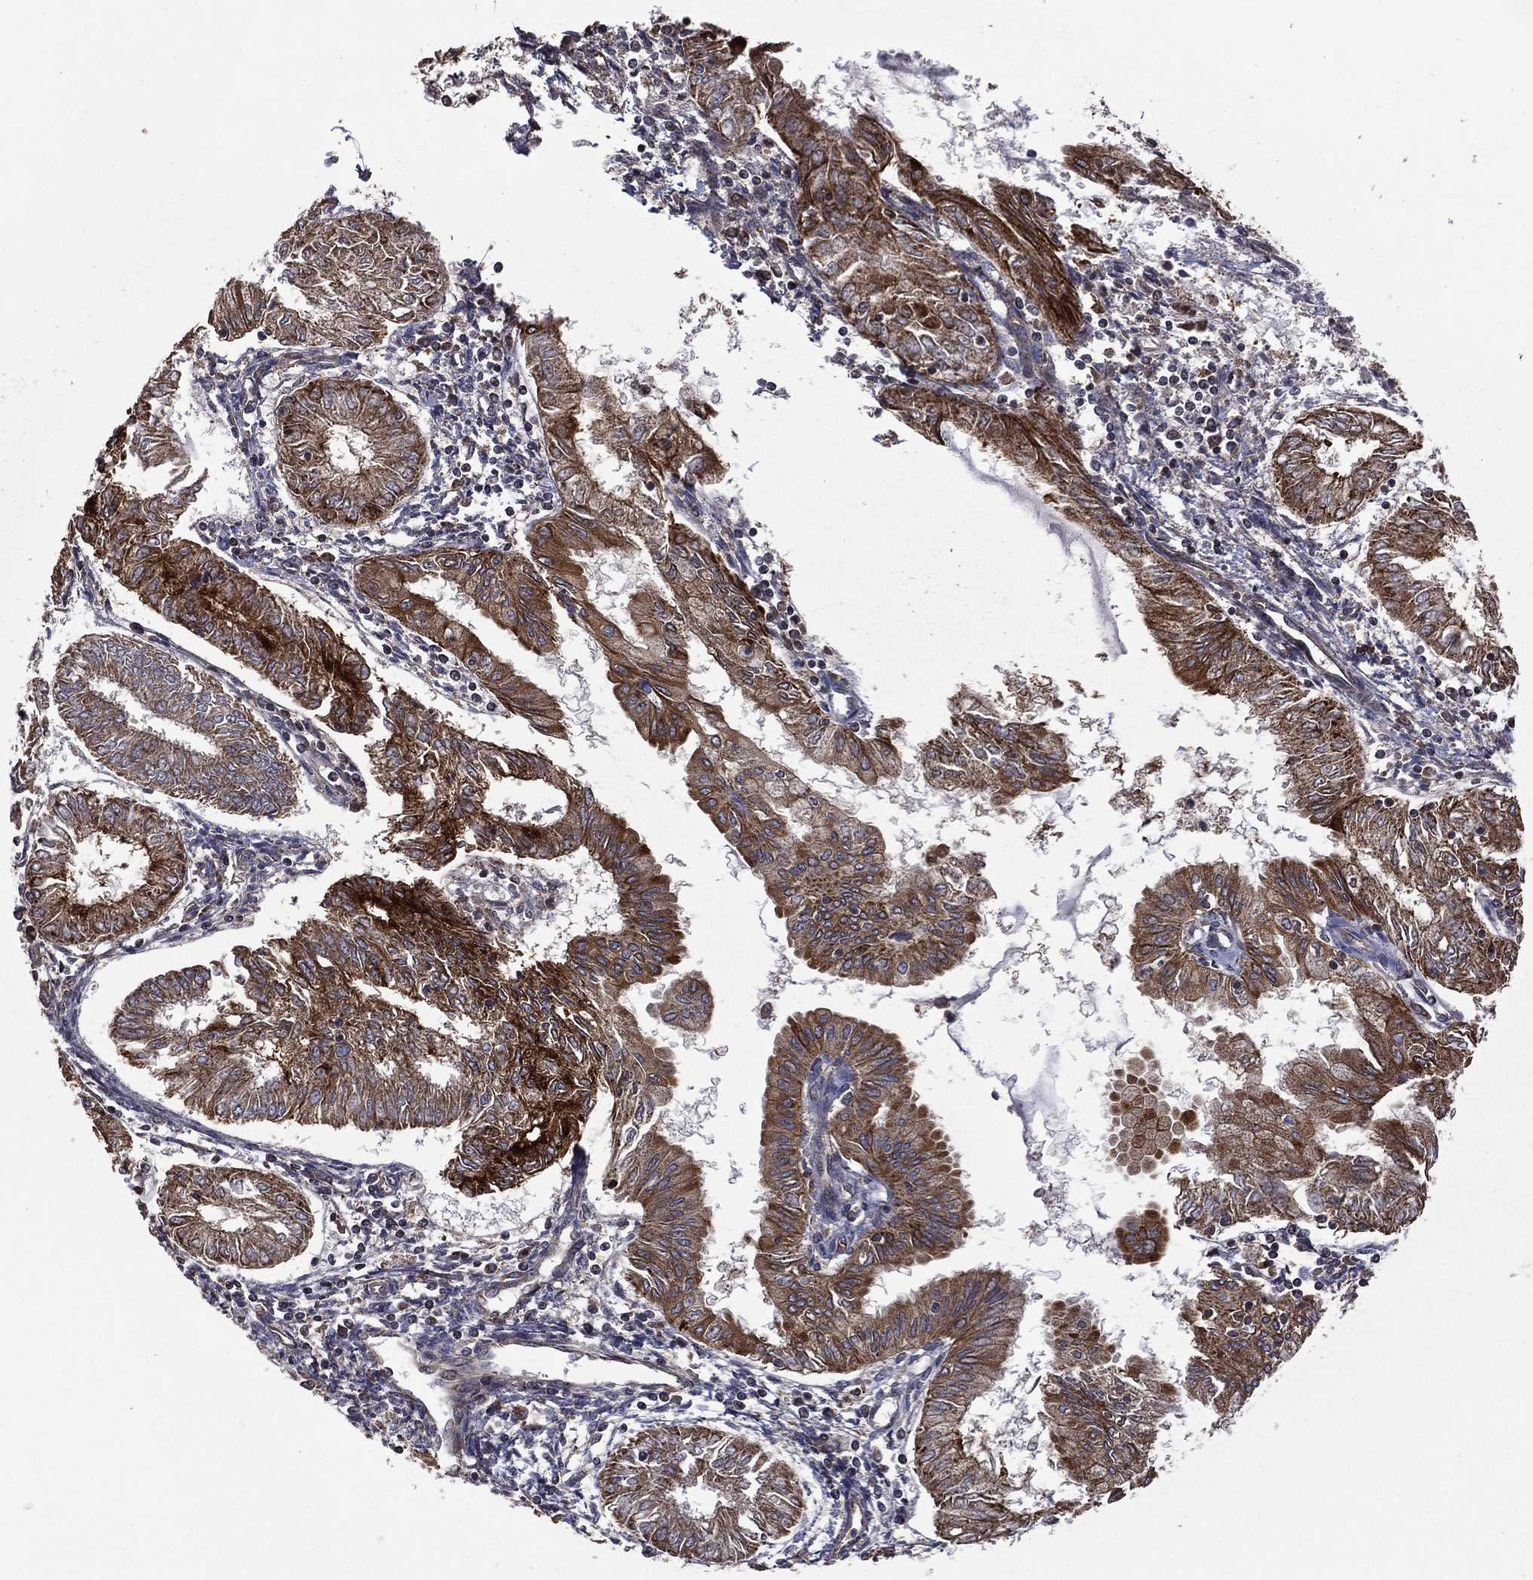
{"staining": {"intensity": "strong", "quantity": ">75%", "location": "cytoplasmic/membranous"}, "tissue": "endometrial cancer", "cell_type": "Tumor cells", "image_type": "cancer", "snomed": [{"axis": "morphology", "description": "Adenocarcinoma, NOS"}, {"axis": "topography", "description": "Endometrium"}], "caption": "Strong cytoplasmic/membranous protein expression is identified in approximately >75% of tumor cells in endometrial cancer (adenocarcinoma). (DAB (3,3'-diaminobenzidine) = brown stain, brightfield microscopy at high magnification).", "gene": "GIMAP6", "patient": {"sex": "female", "age": 68}}